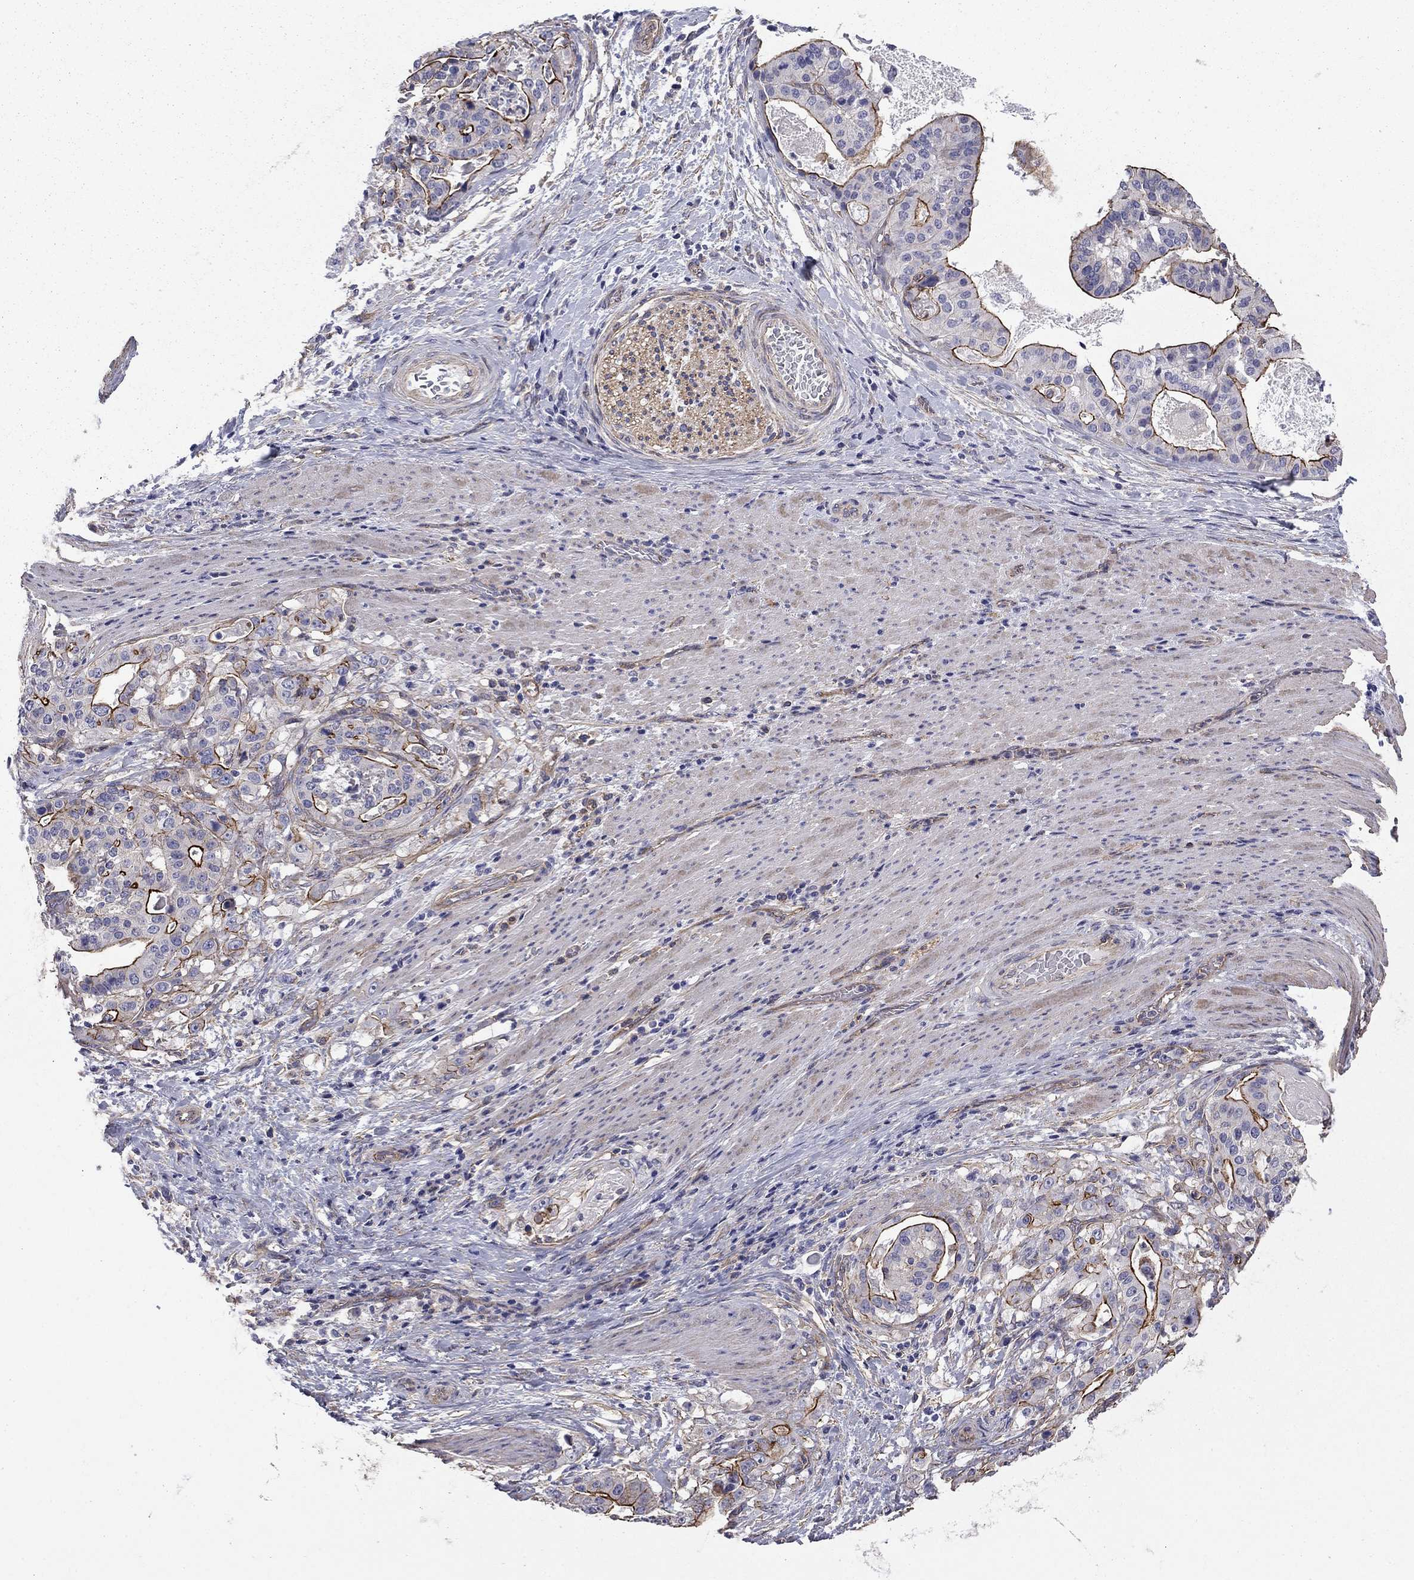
{"staining": {"intensity": "strong", "quantity": "25%-75%", "location": "cytoplasmic/membranous"}, "tissue": "stomach cancer", "cell_type": "Tumor cells", "image_type": "cancer", "snomed": [{"axis": "morphology", "description": "Adenocarcinoma, NOS"}, {"axis": "topography", "description": "Stomach"}], "caption": "Immunohistochemistry staining of stomach cancer (adenocarcinoma), which reveals high levels of strong cytoplasmic/membranous staining in about 25%-75% of tumor cells indicating strong cytoplasmic/membranous protein expression. The staining was performed using DAB (brown) for protein detection and nuclei were counterstained in hematoxylin (blue).", "gene": "TCHH", "patient": {"sex": "male", "age": 48}}